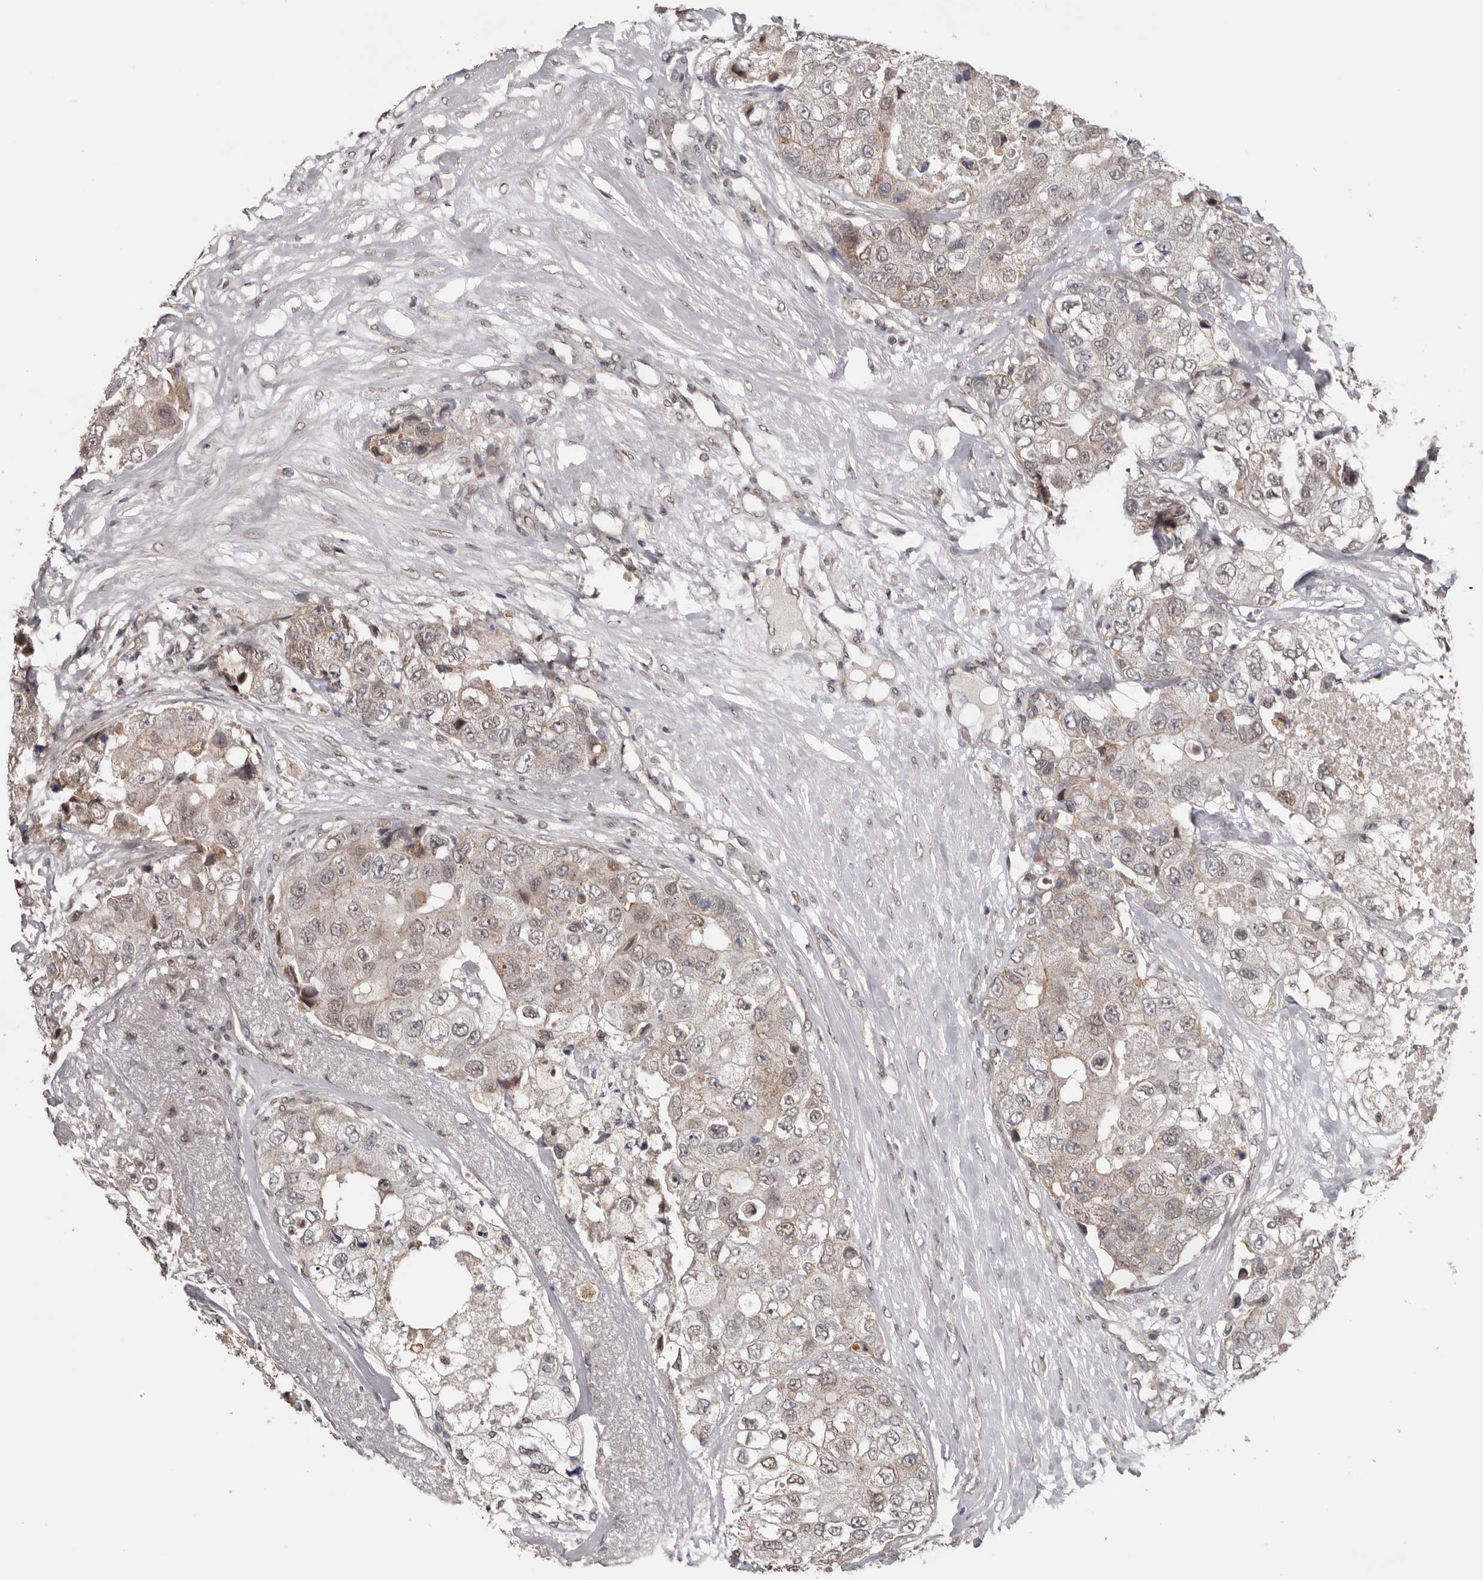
{"staining": {"intensity": "weak", "quantity": "25%-75%", "location": "cytoplasmic/membranous"}, "tissue": "breast cancer", "cell_type": "Tumor cells", "image_type": "cancer", "snomed": [{"axis": "morphology", "description": "Duct carcinoma"}, {"axis": "topography", "description": "Breast"}], "caption": "Weak cytoplasmic/membranous staining is present in about 25%-75% of tumor cells in breast cancer (intraductal carcinoma).", "gene": "MOGAT2", "patient": {"sex": "female", "age": 62}}